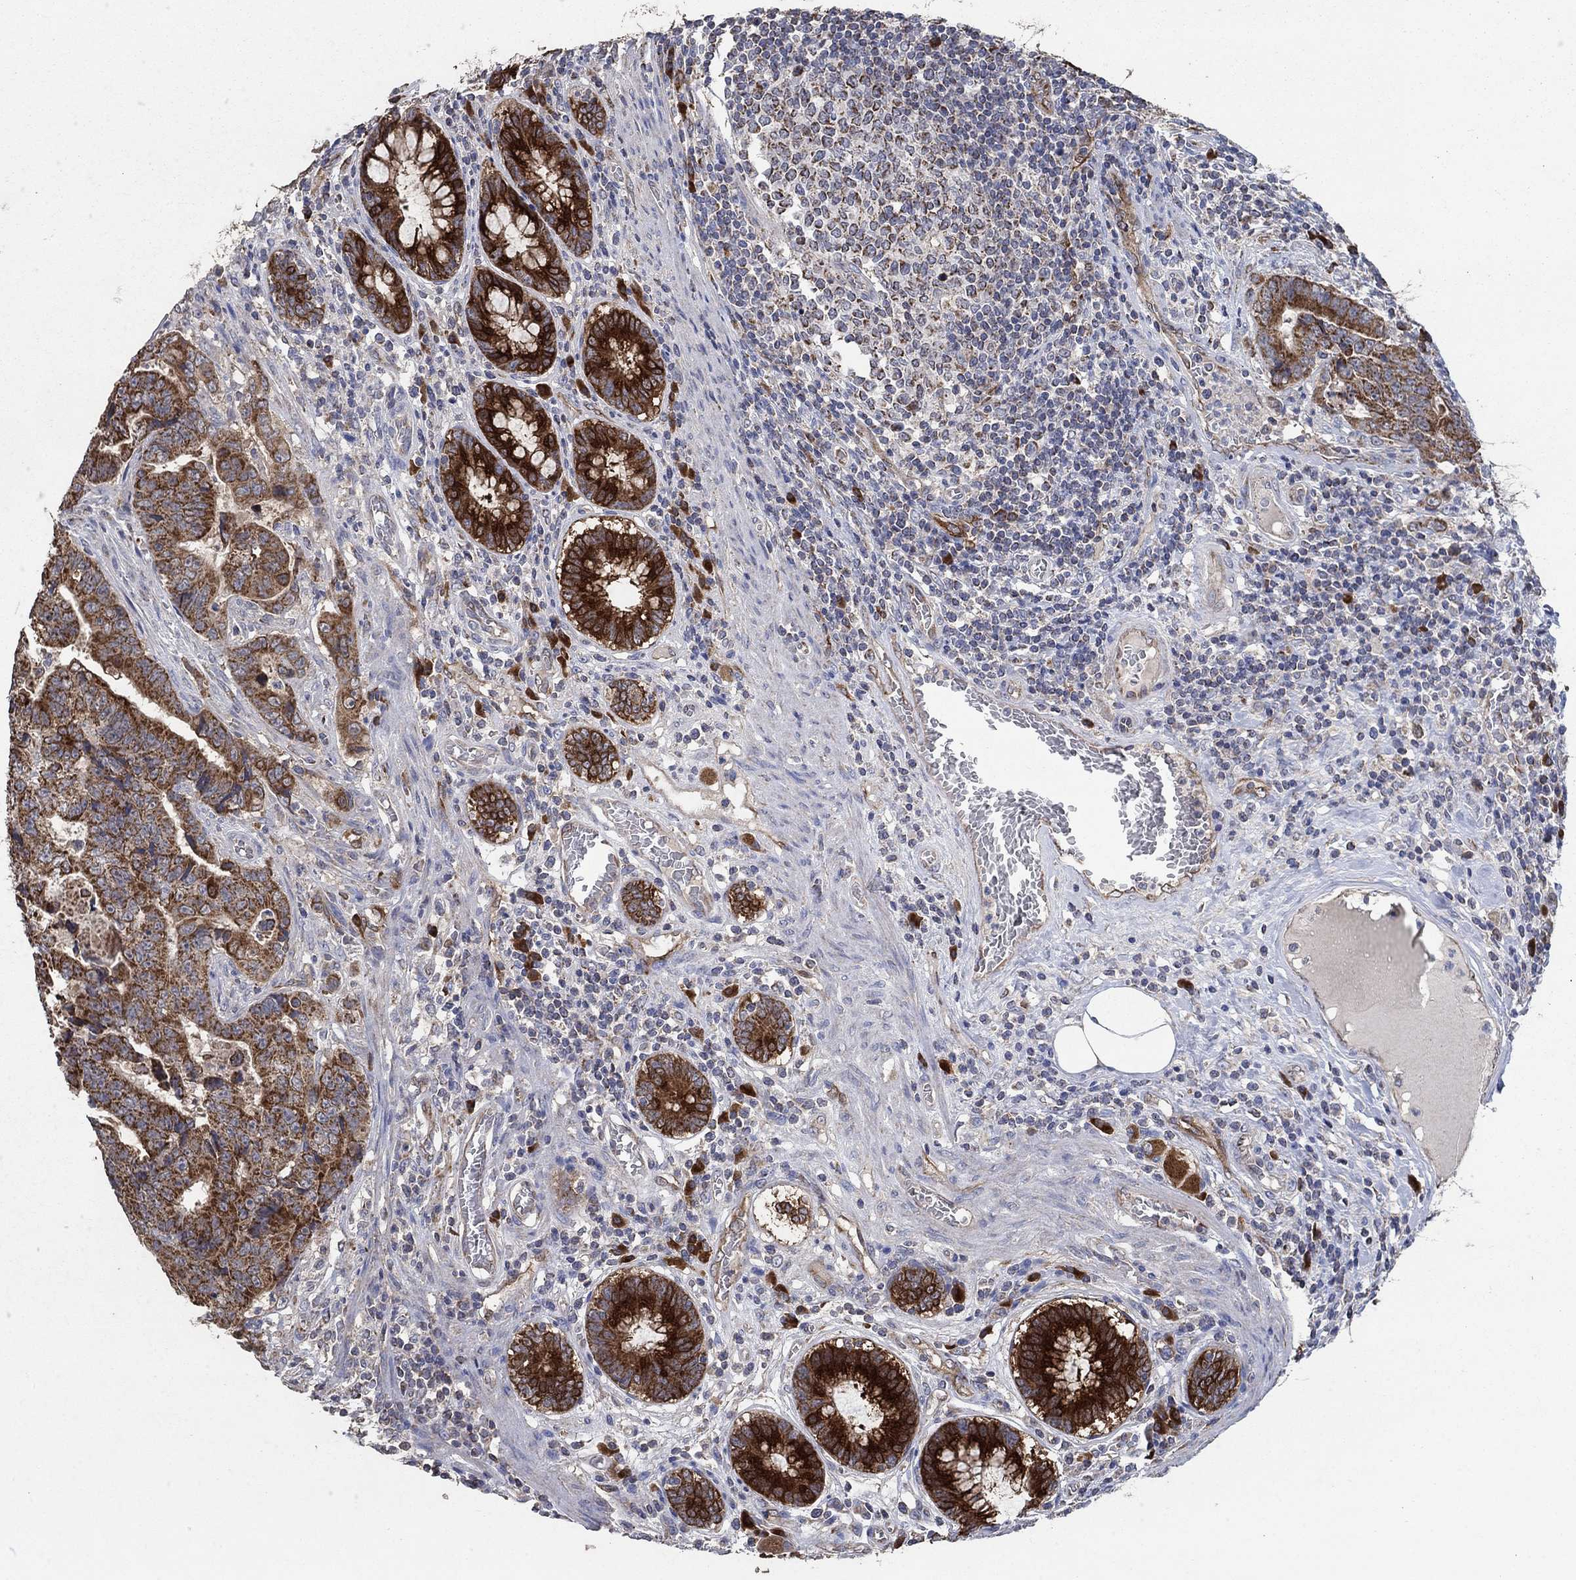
{"staining": {"intensity": "moderate", "quantity": ">75%", "location": "cytoplasmic/membranous"}, "tissue": "colorectal cancer", "cell_type": "Tumor cells", "image_type": "cancer", "snomed": [{"axis": "morphology", "description": "Adenocarcinoma, NOS"}, {"axis": "topography", "description": "Colon"}], "caption": "This histopathology image shows colorectal cancer stained with immunohistochemistry to label a protein in brown. The cytoplasmic/membranous of tumor cells show moderate positivity for the protein. Nuclei are counter-stained blue.", "gene": "HID1", "patient": {"sex": "female", "age": 48}}